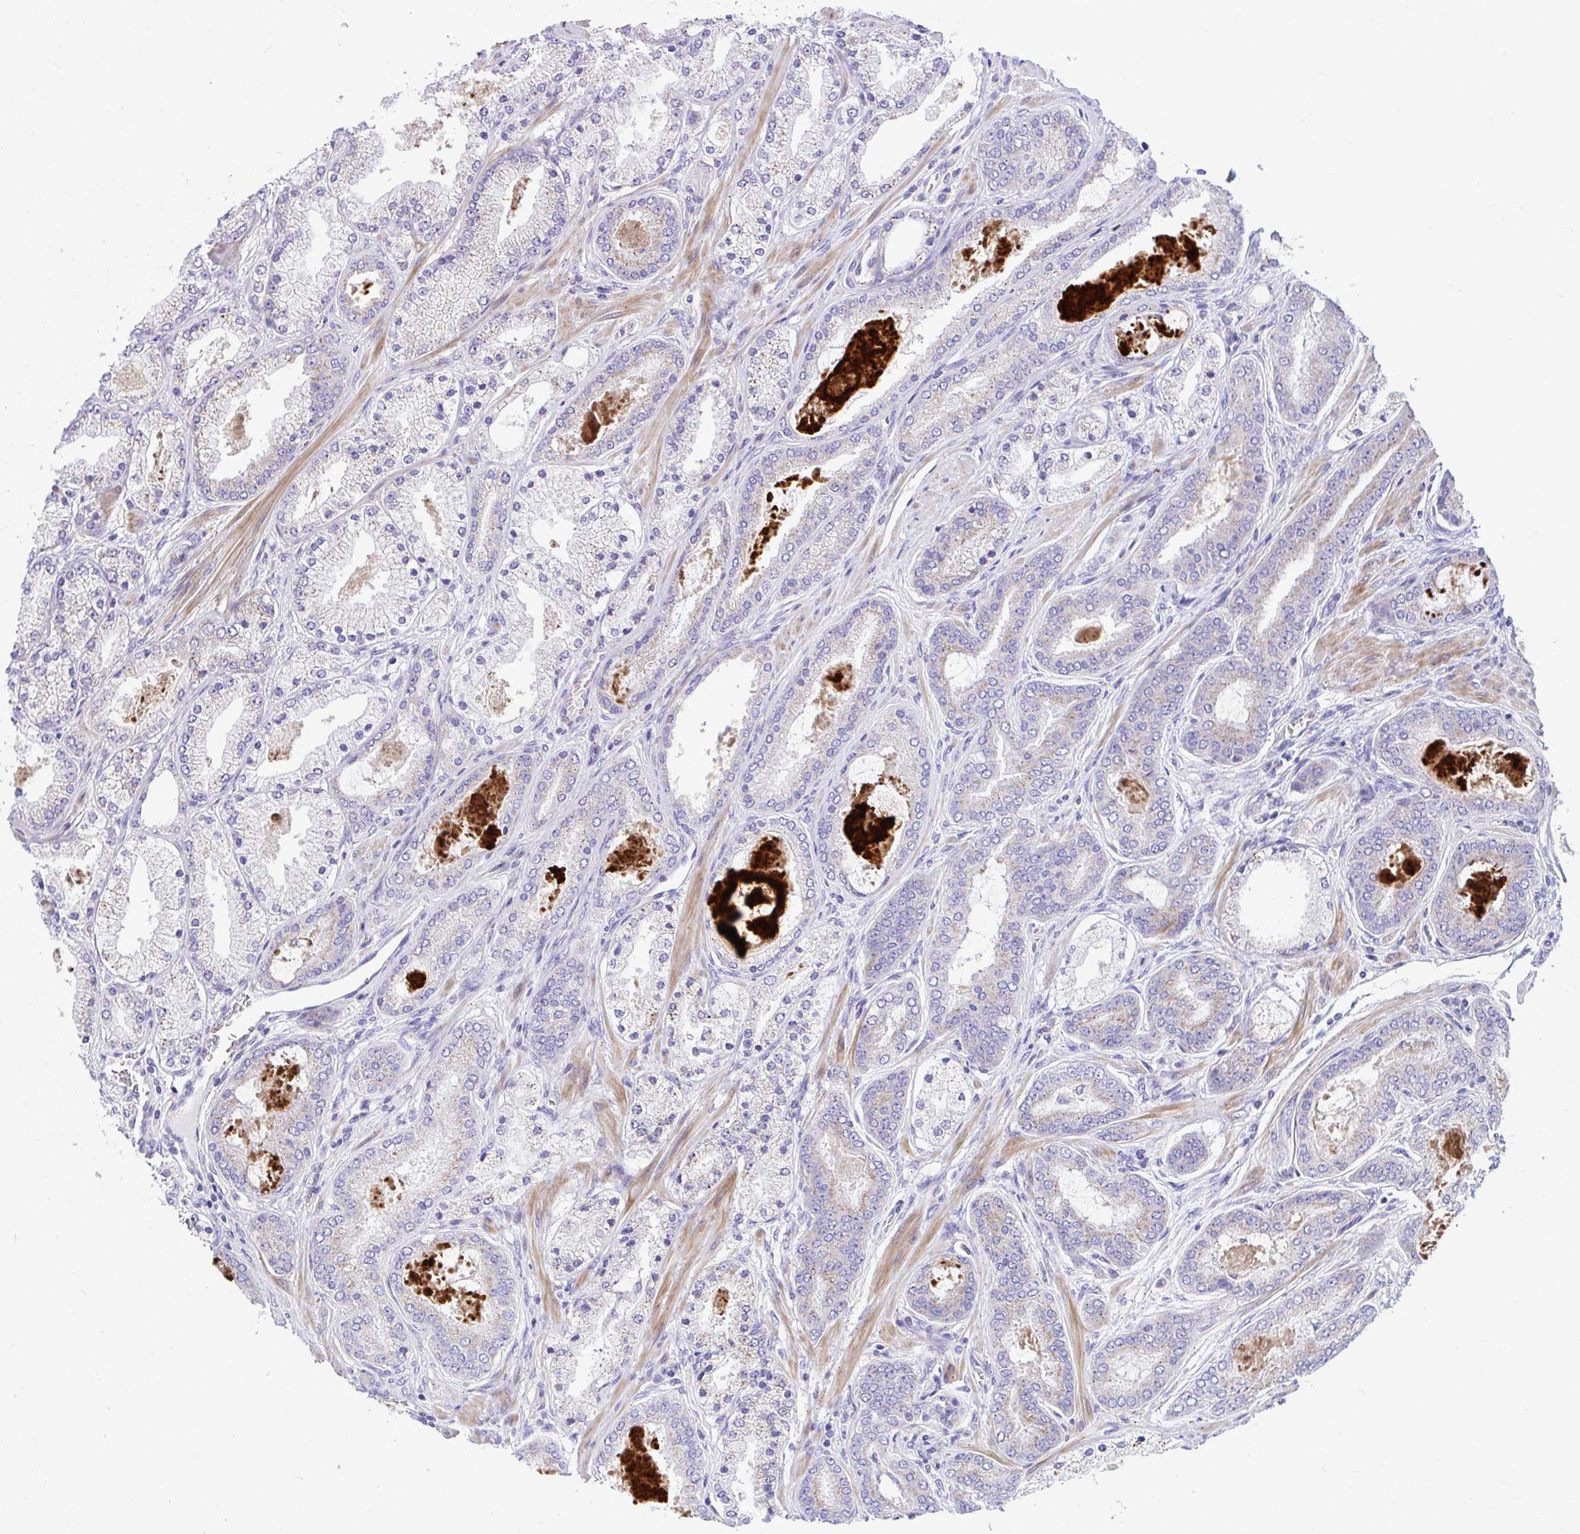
{"staining": {"intensity": "weak", "quantity": "<25%", "location": "cytoplasmic/membranous"}, "tissue": "prostate cancer", "cell_type": "Tumor cells", "image_type": "cancer", "snomed": [{"axis": "morphology", "description": "Adenocarcinoma, High grade"}, {"axis": "topography", "description": "Prostate"}], "caption": "IHC of human high-grade adenocarcinoma (prostate) reveals no expression in tumor cells.", "gene": "MRPS16", "patient": {"sex": "male", "age": 63}}